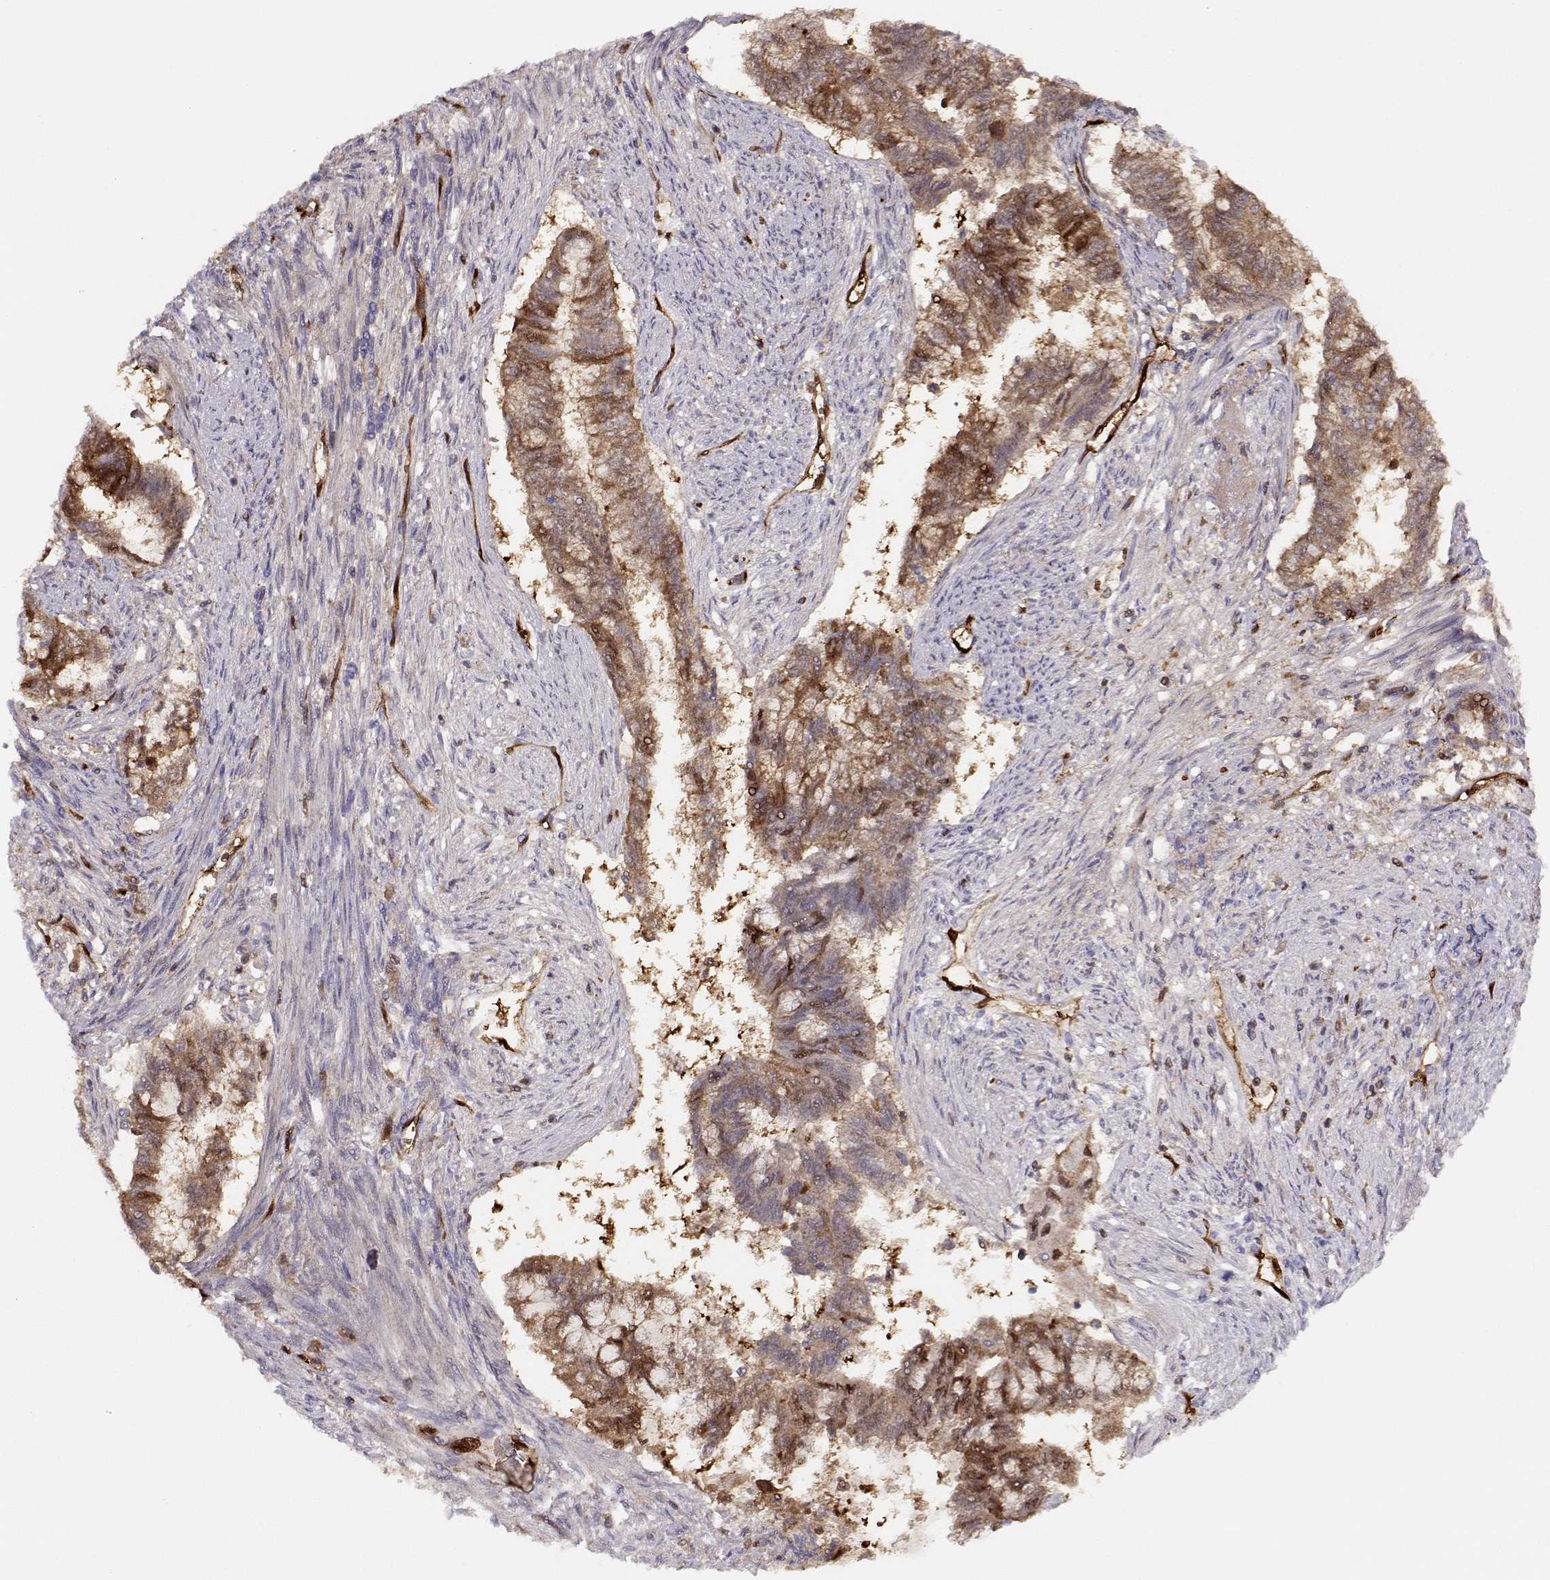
{"staining": {"intensity": "weak", "quantity": ">75%", "location": "cytoplasmic/membranous"}, "tissue": "endometrial cancer", "cell_type": "Tumor cells", "image_type": "cancer", "snomed": [{"axis": "morphology", "description": "Adenocarcinoma, NOS"}, {"axis": "topography", "description": "Endometrium"}], "caption": "Immunohistochemistry micrograph of neoplastic tissue: endometrial adenocarcinoma stained using IHC exhibits low levels of weak protein expression localized specifically in the cytoplasmic/membranous of tumor cells, appearing as a cytoplasmic/membranous brown color.", "gene": "PNP", "patient": {"sex": "female", "age": 65}}